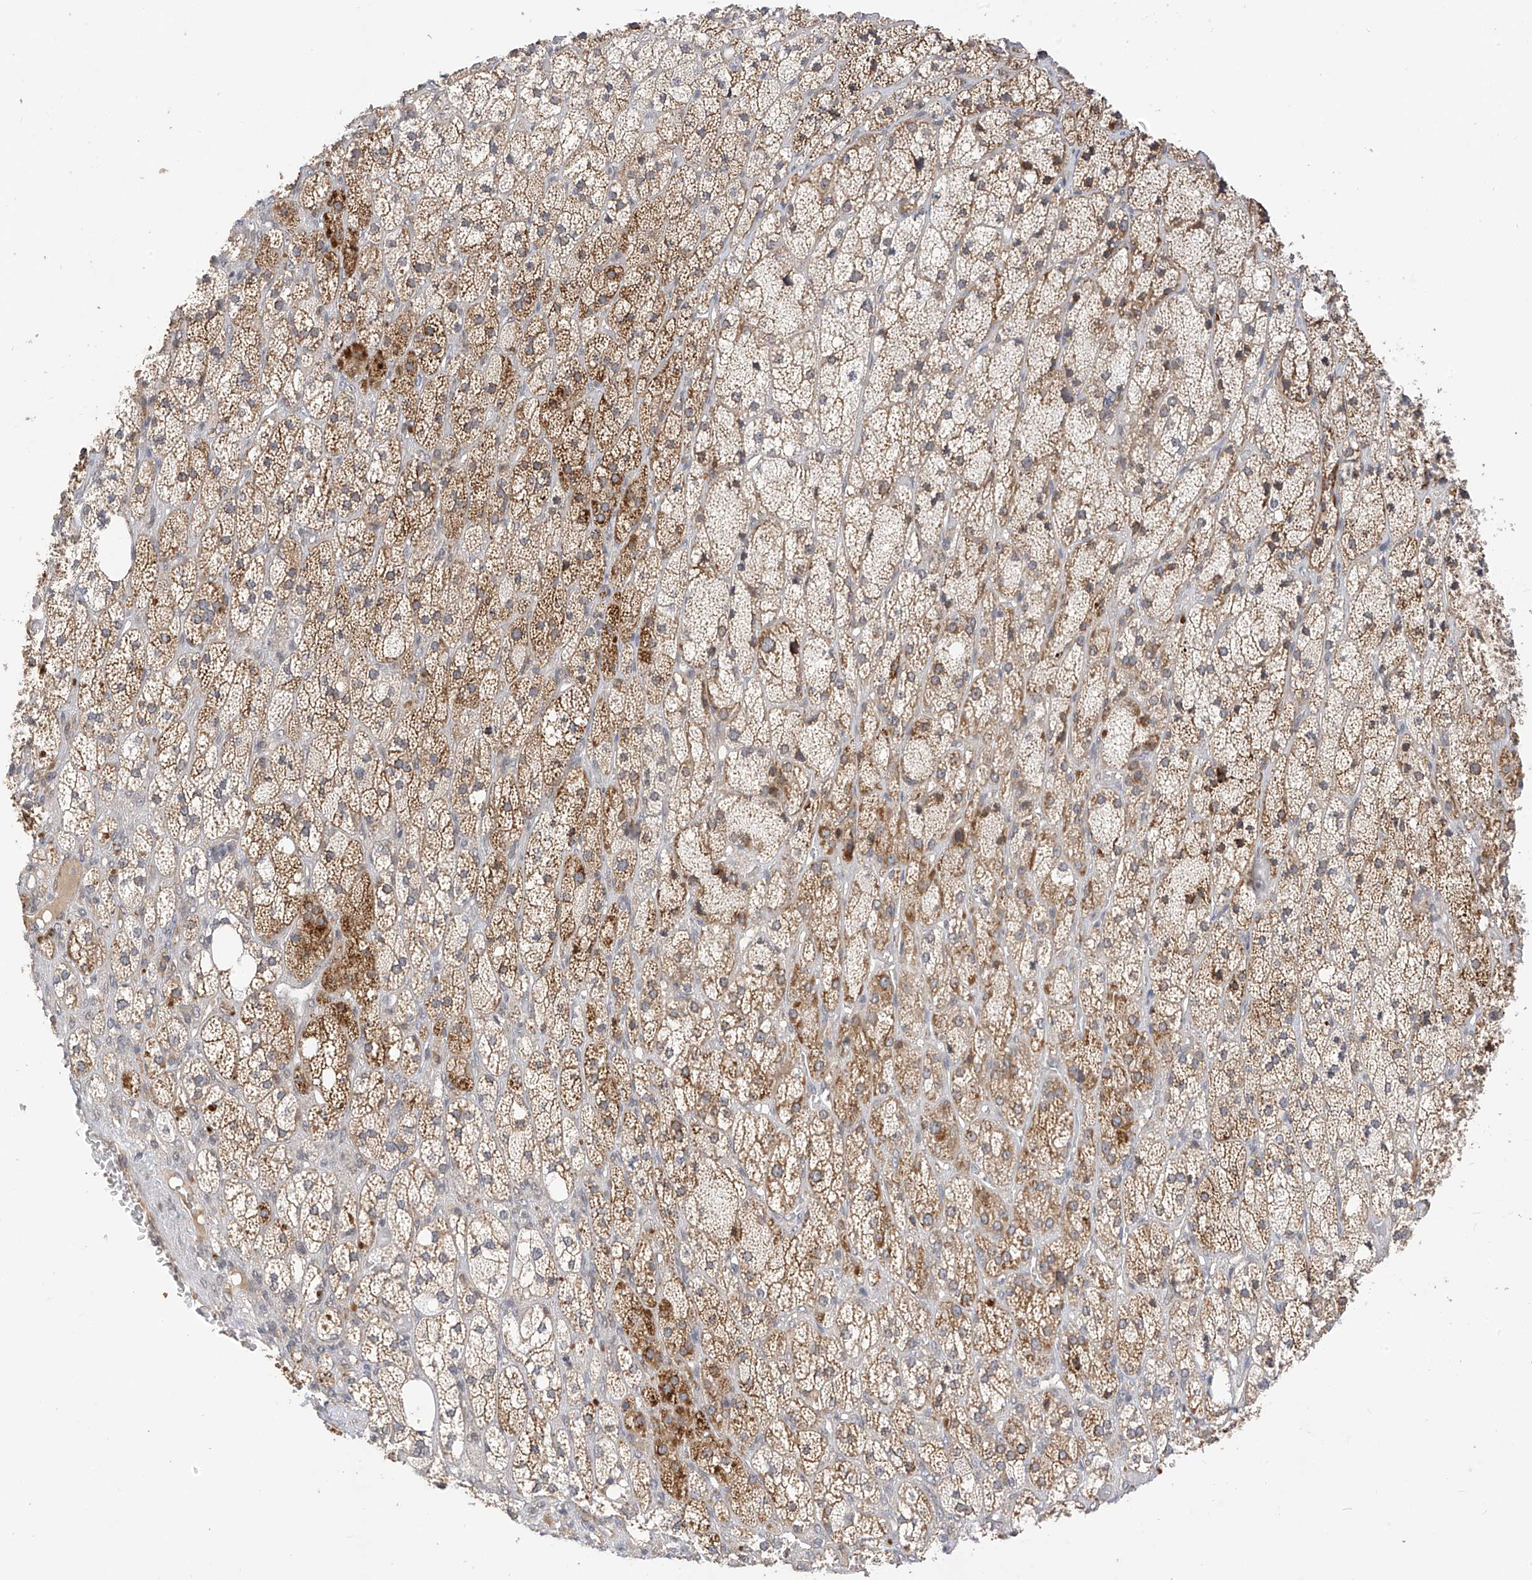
{"staining": {"intensity": "moderate", "quantity": "25%-75%", "location": "cytoplasmic/membranous"}, "tissue": "adrenal gland", "cell_type": "Glandular cells", "image_type": "normal", "snomed": [{"axis": "morphology", "description": "Normal tissue, NOS"}, {"axis": "topography", "description": "Adrenal gland"}], "caption": "This photomicrograph displays IHC staining of benign adrenal gland, with medium moderate cytoplasmic/membranous positivity in approximately 25%-75% of glandular cells.", "gene": "MRTFA", "patient": {"sex": "male", "age": 61}}